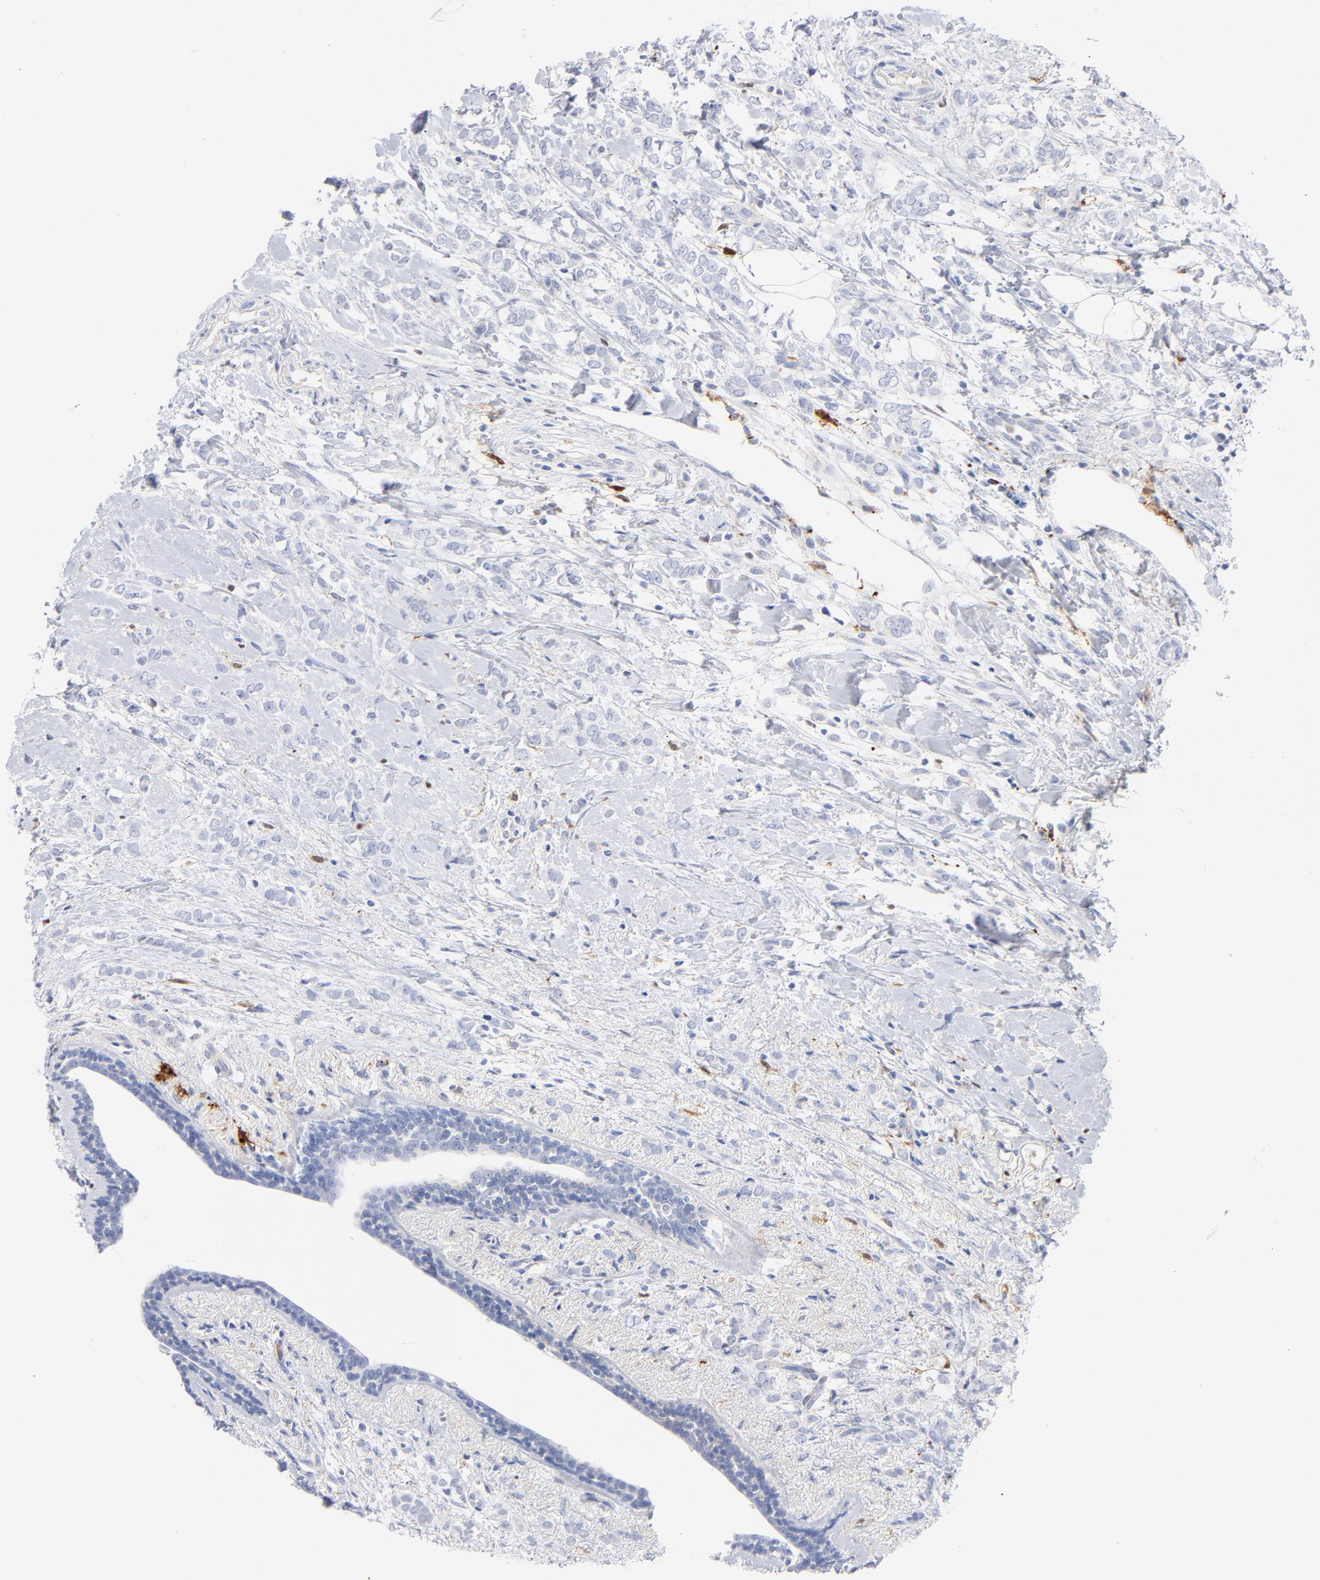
{"staining": {"intensity": "negative", "quantity": "none", "location": "none"}, "tissue": "breast cancer", "cell_type": "Tumor cells", "image_type": "cancer", "snomed": [{"axis": "morphology", "description": "Normal tissue, NOS"}, {"axis": "morphology", "description": "Lobular carcinoma"}, {"axis": "topography", "description": "Breast"}], "caption": "IHC of breast lobular carcinoma shows no staining in tumor cells. The staining was performed using DAB to visualize the protein expression in brown, while the nuclei were stained in blue with hematoxylin (Magnification: 20x).", "gene": "IFIT2", "patient": {"sex": "female", "age": 47}}